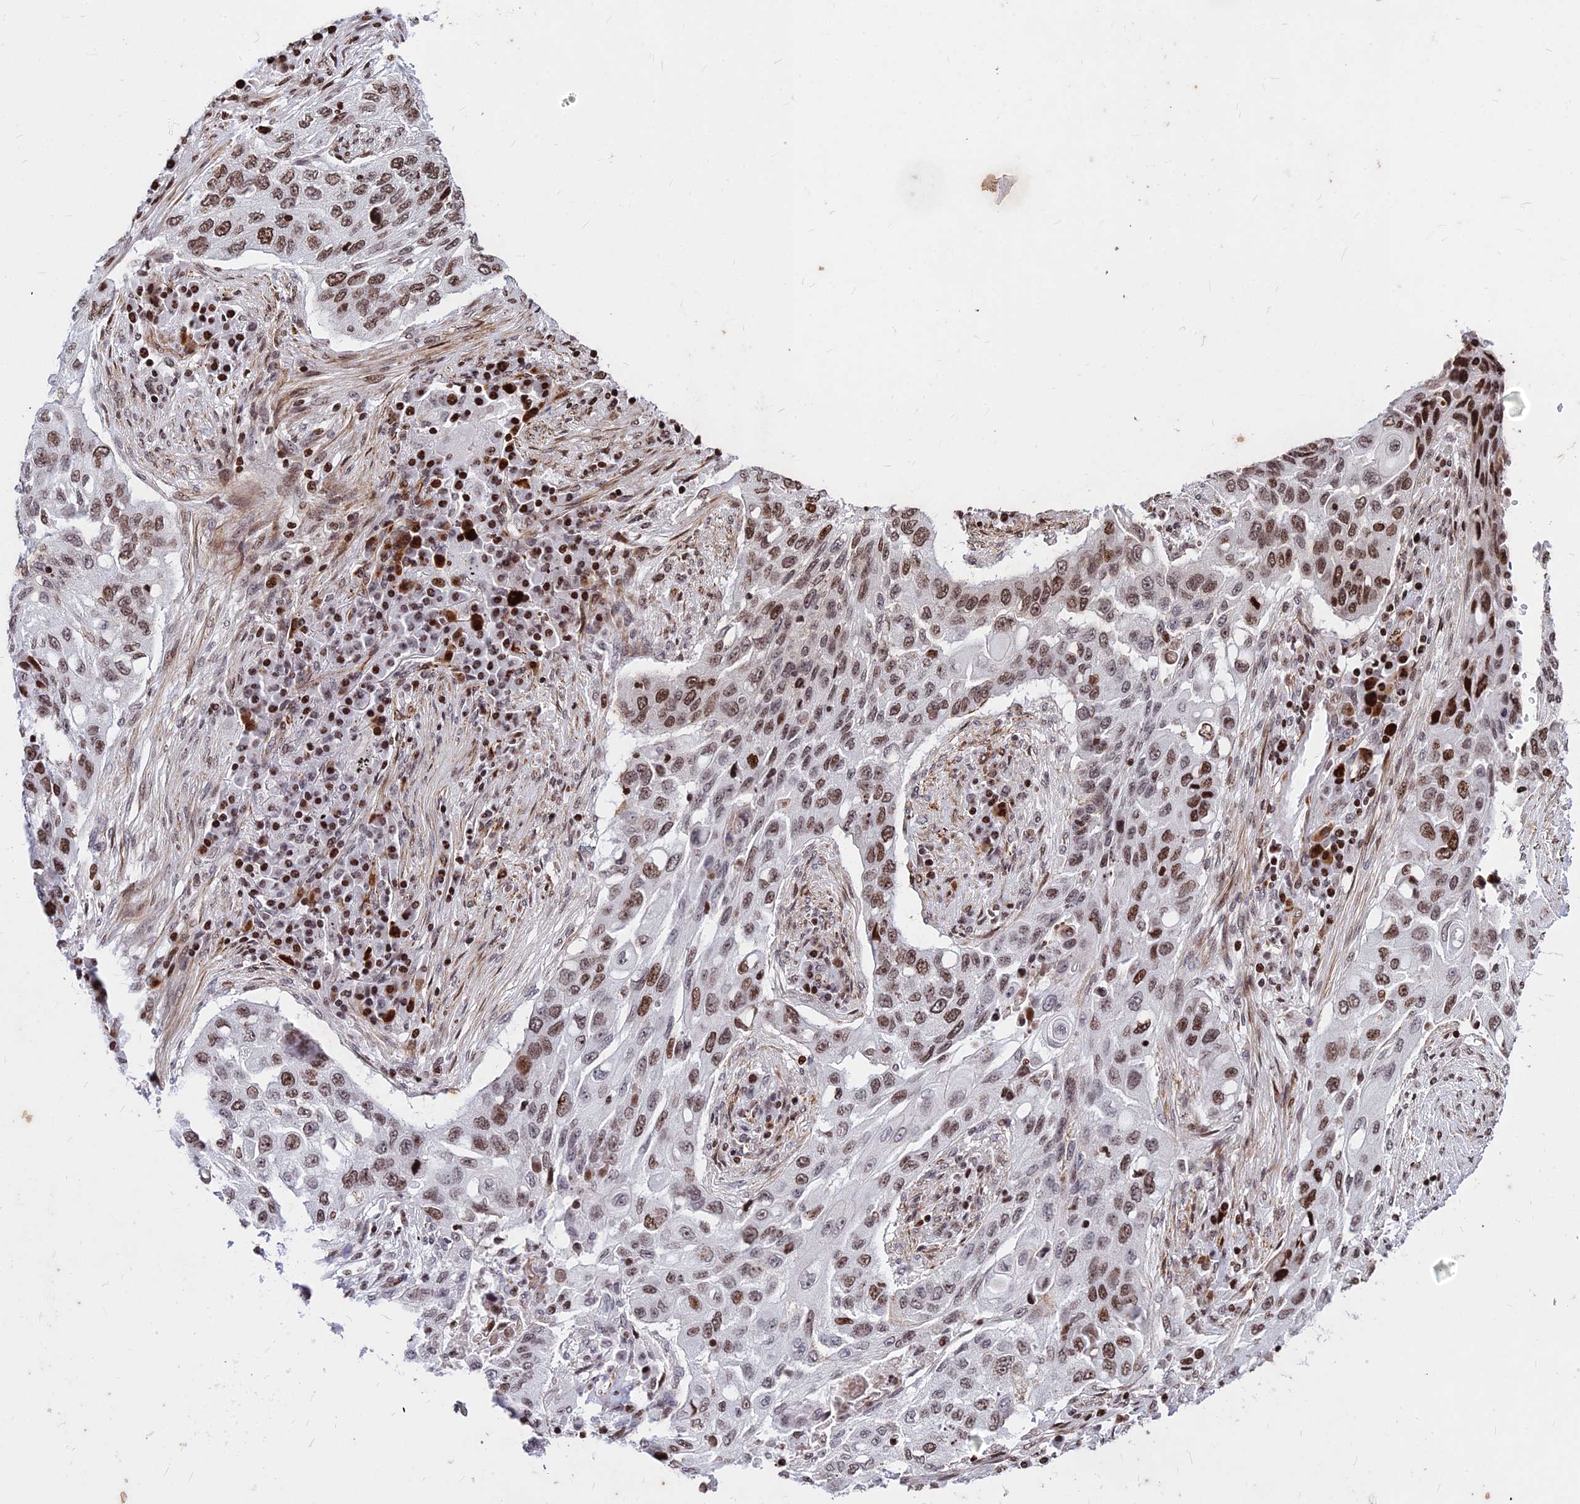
{"staining": {"intensity": "moderate", "quantity": ">75%", "location": "nuclear"}, "tissue": "lung cancer", "cell_type": "Tumor cells", "image_type": "cancer", "snomed": [{"axis": "morphology", "description": "Squamous cell carcinoma, NOS"}, {"axis": "topography", "description": "Lung"}], "caption": "This histopathology image exhibits IHC staining of human lung cancer (squamous cell carcinoma), with medium moderate nuclear staining in approximately >75% of tumor cells.", "gene": "NYAP2", "patient": {"sex": "female", "age": 63}}